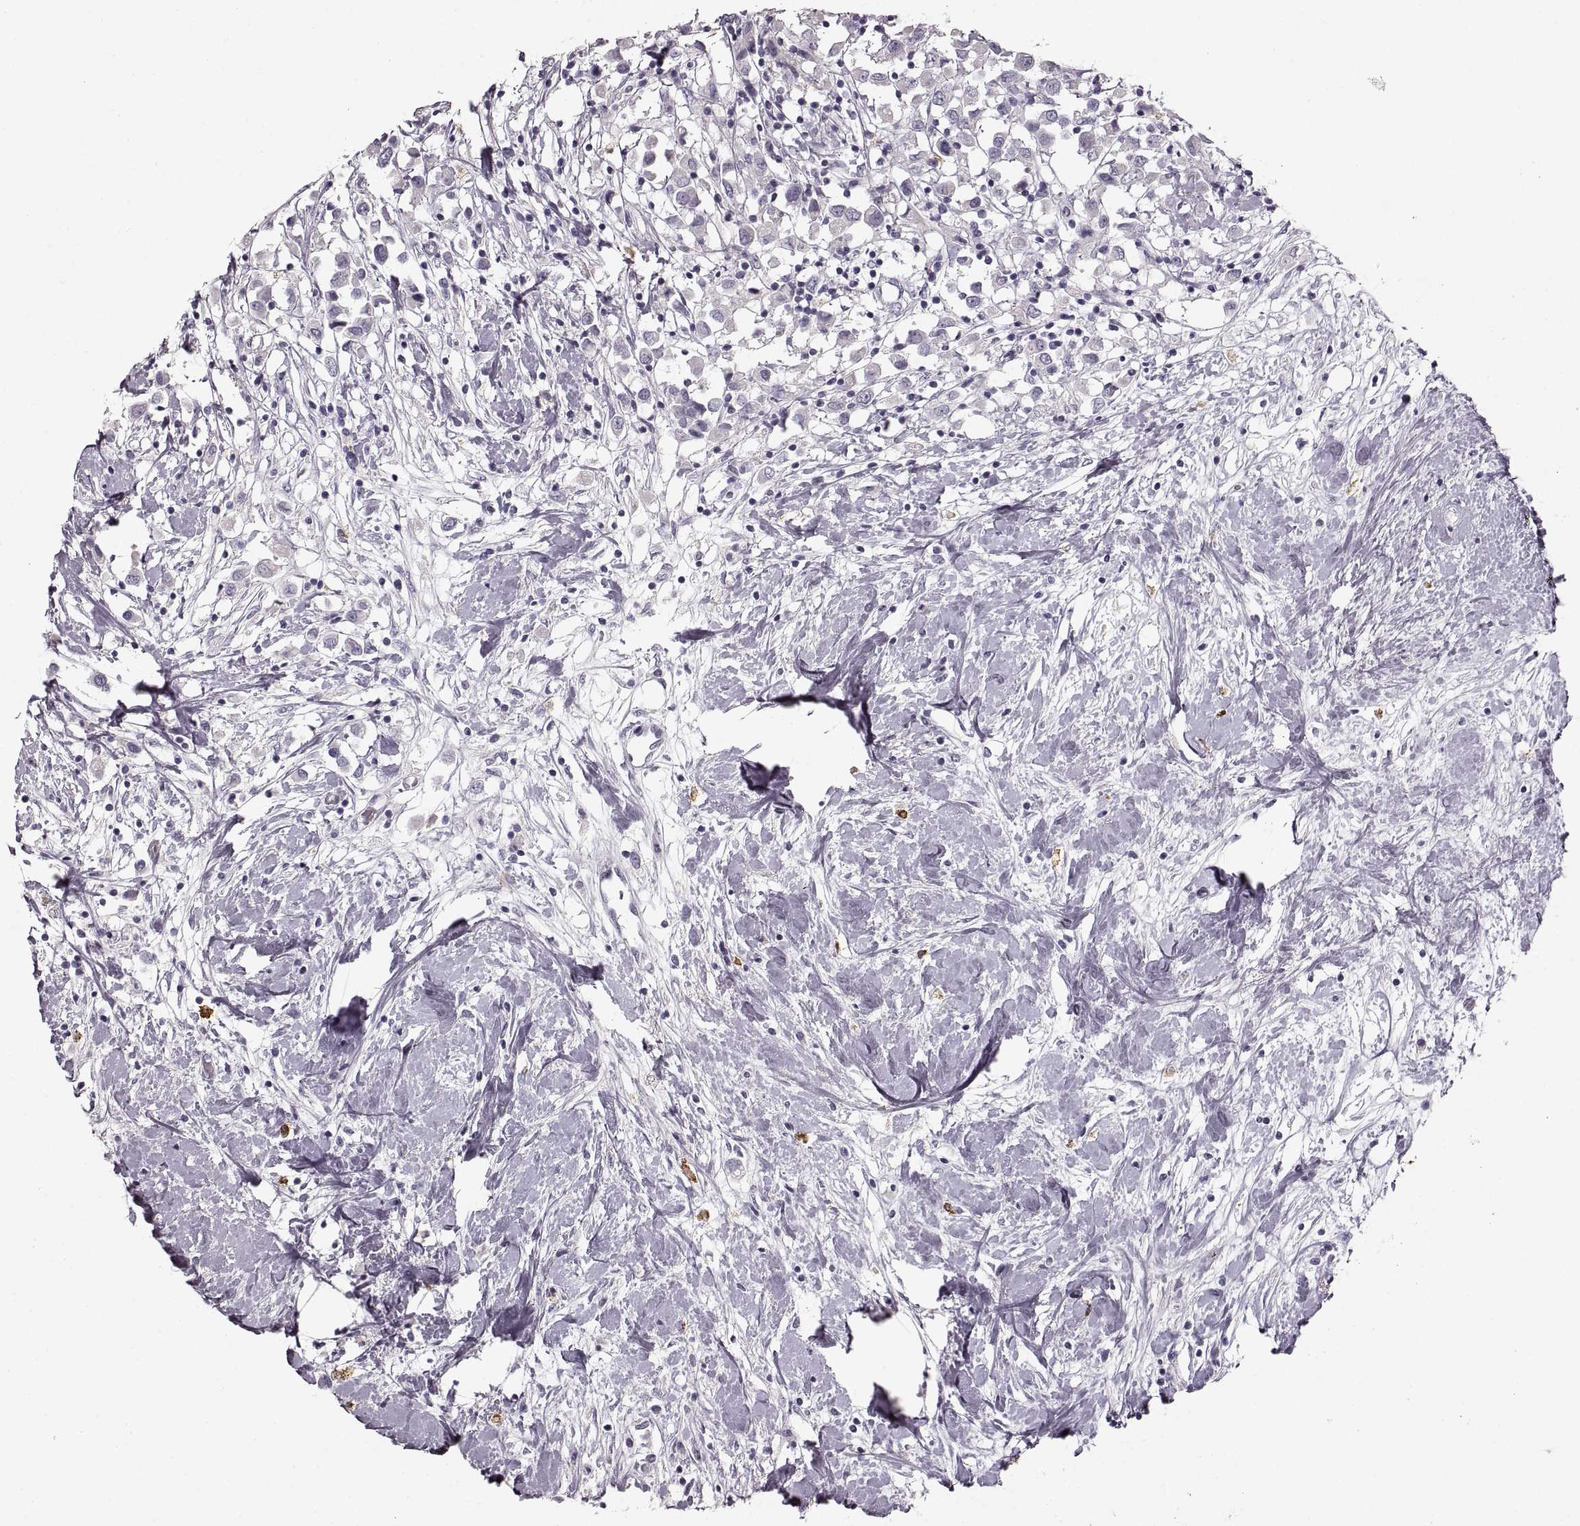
{"staining": {"intensity": "negative", "quantity": "none", "location": "none"}, "tissue": "breast cancer", "cell_type": "Tumor cells", "image_type": "cancer", "snomed": [{"axis": "morphology", "description": "Duct carcinoma"}, {"axis": "topography", "description": "Breast"}], "caption": "DAB (3,3'-diaminobenzidine) immunohistochemical staining of human breast intraductal carcinoma exhibits no significant positivity in tumor cells.", "gene": "CNTN1", "patient": {"sex": "female", "age": 61}}